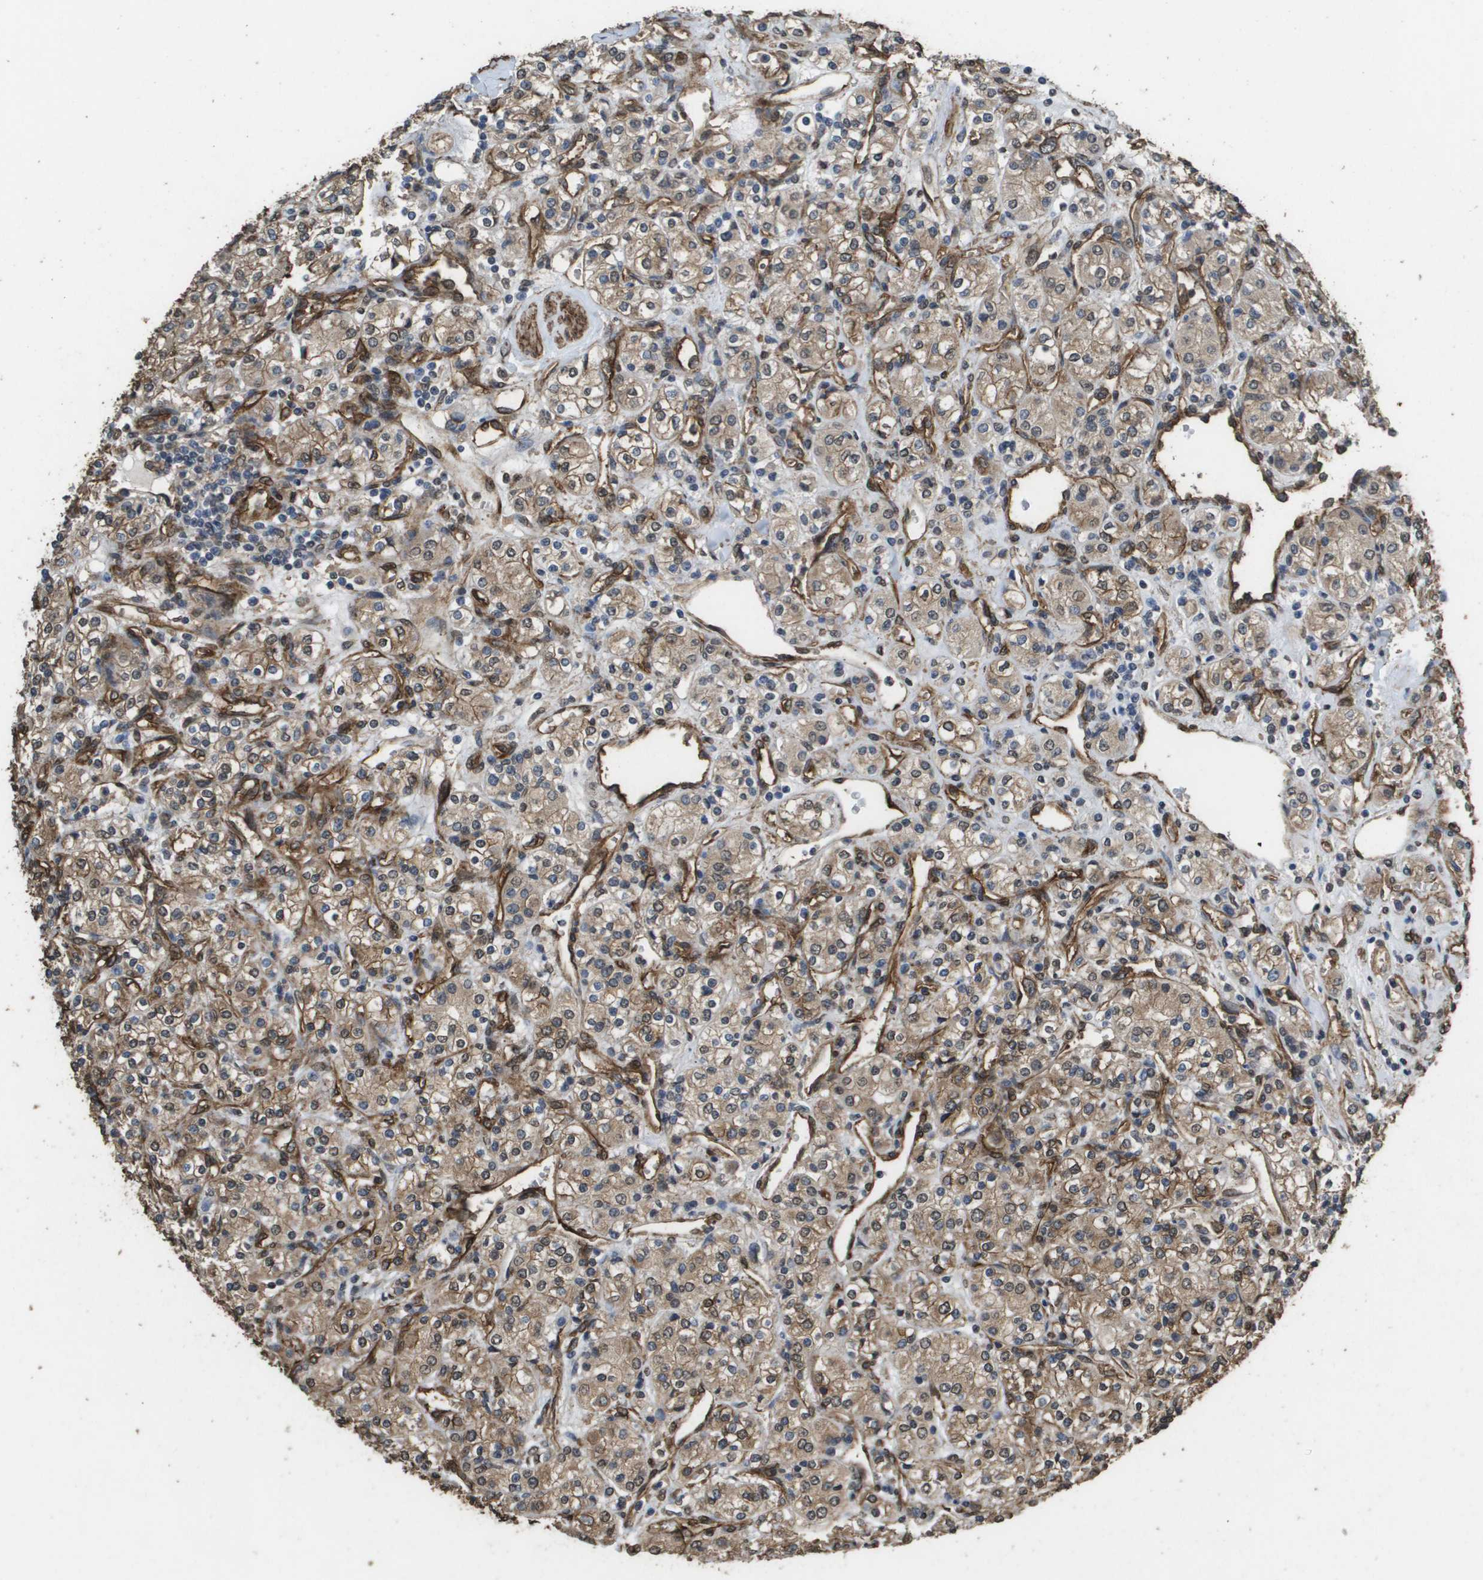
{"staining": {"intensity": "moderate", "quantity": ">75%", "location": "cytoplasmic/membranous"}, "tissue": "renal cancer", "cell_type": "Tumor cells", "image_type": "cancer", "snomed": [{"axis": "morphology", "description": "Adenocarcinoma, NOS"}, {"axis": "topography", "description": "Kidney"}], "caption": "A medium amount of moderate cytoplasmic/membranous expression is identified in about >75% of tumor cells in renal cancer tissue.", "gene": "AAMP", "patient": {"sex": "male", "age": 77}}